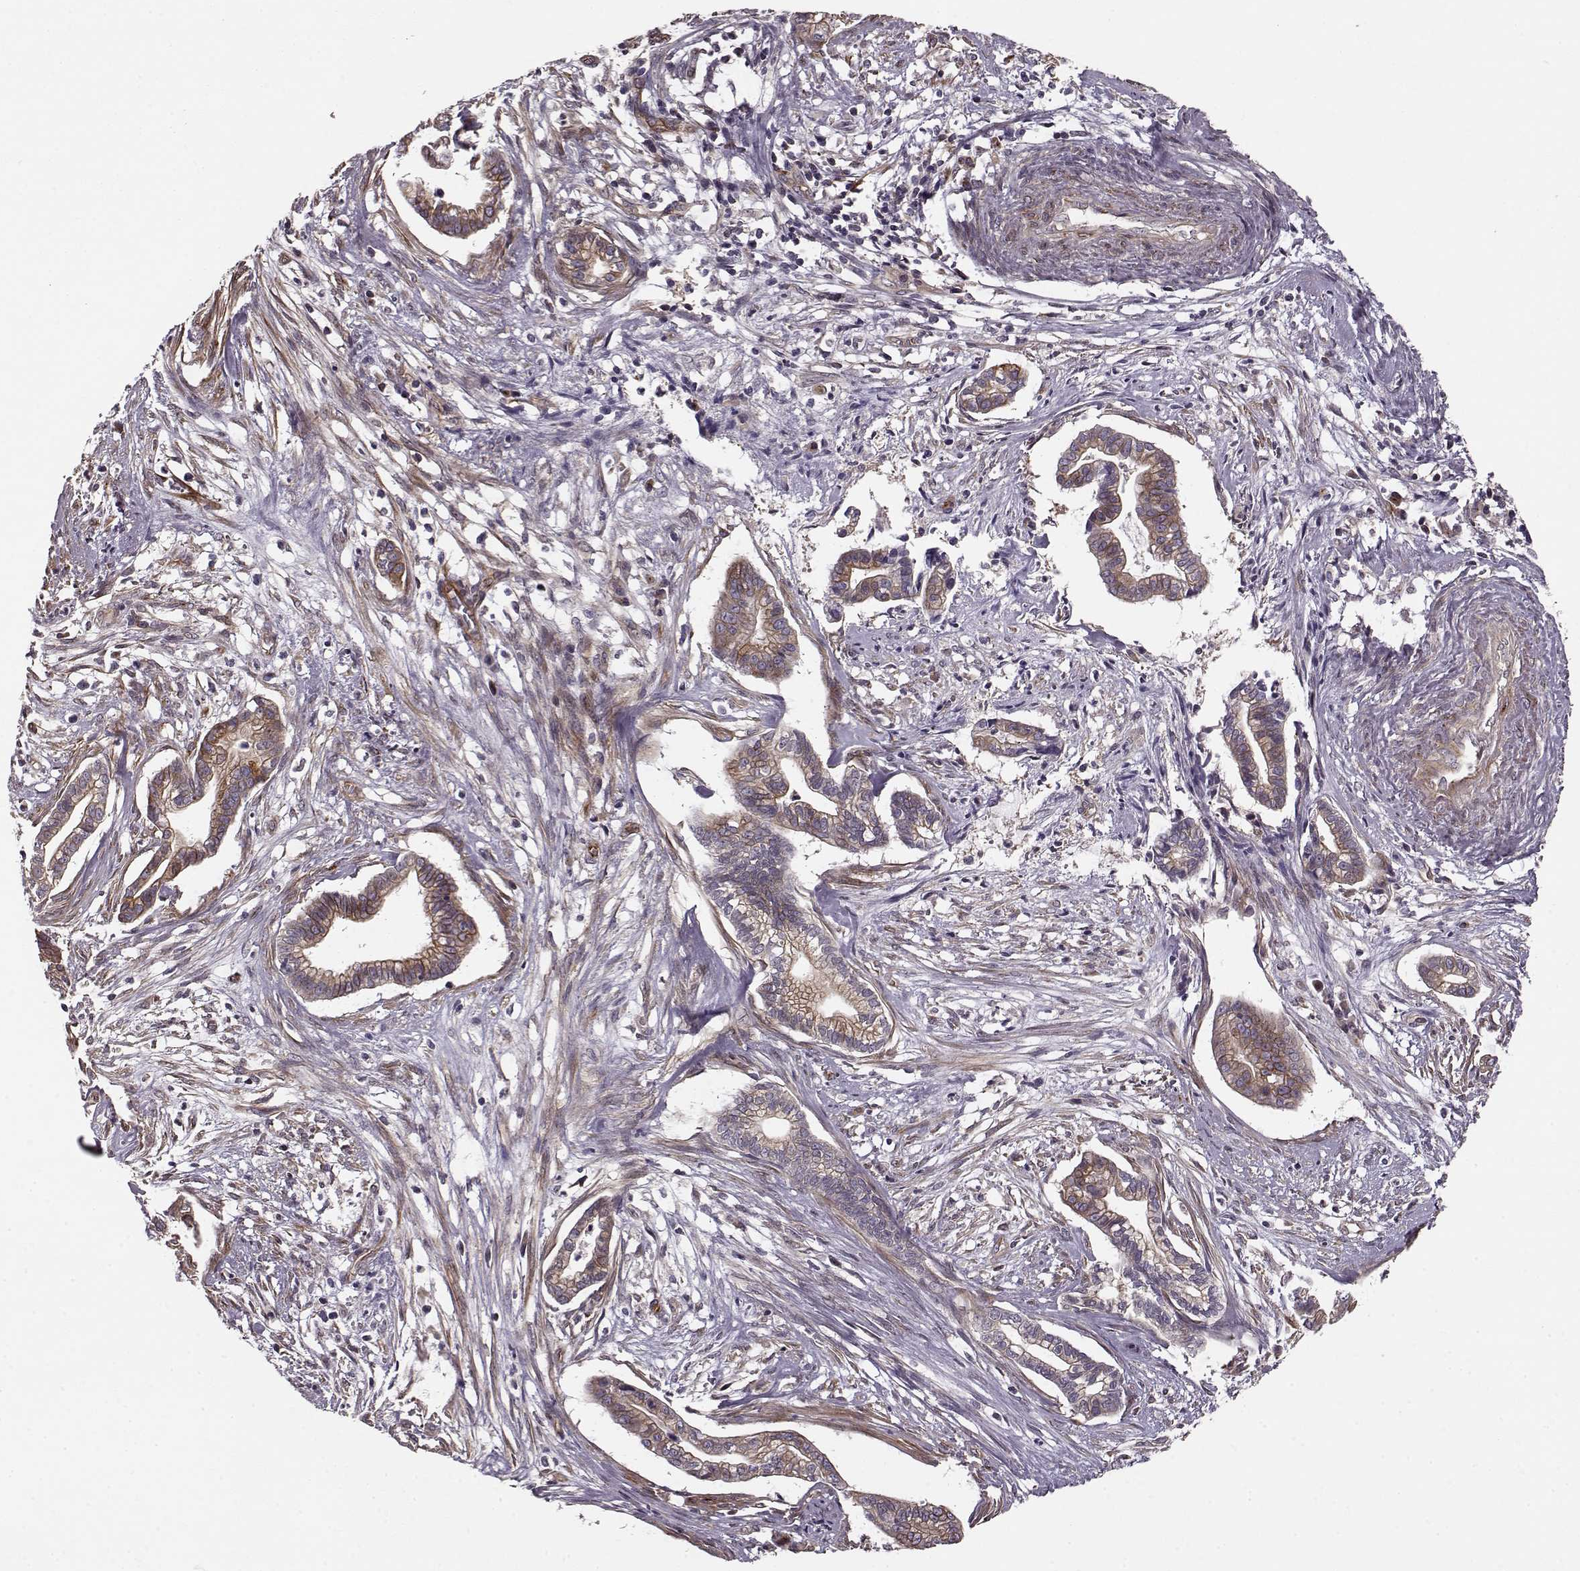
{"staining": {"intensity": "weak", "quantity": ">75%", "location": "cytoplasmic/membranous"}, "tissue": "cervical cancer", "cell_type": "Tumor cells", "image_type": "cancer", "snomed": [{"axis": "morphology", "description": "Adenocarcinoma, NOS"}, {"axis": "topography", "description": "Cervix"}], "caption": "Cervical cancer tissue demonstrates weak cytoplasmic/membranous expression in about >75% of tumor cells, visualized by immunohistochemistry.", "gene": "MTR", "patient": {"sex": "female", "age": 62}}